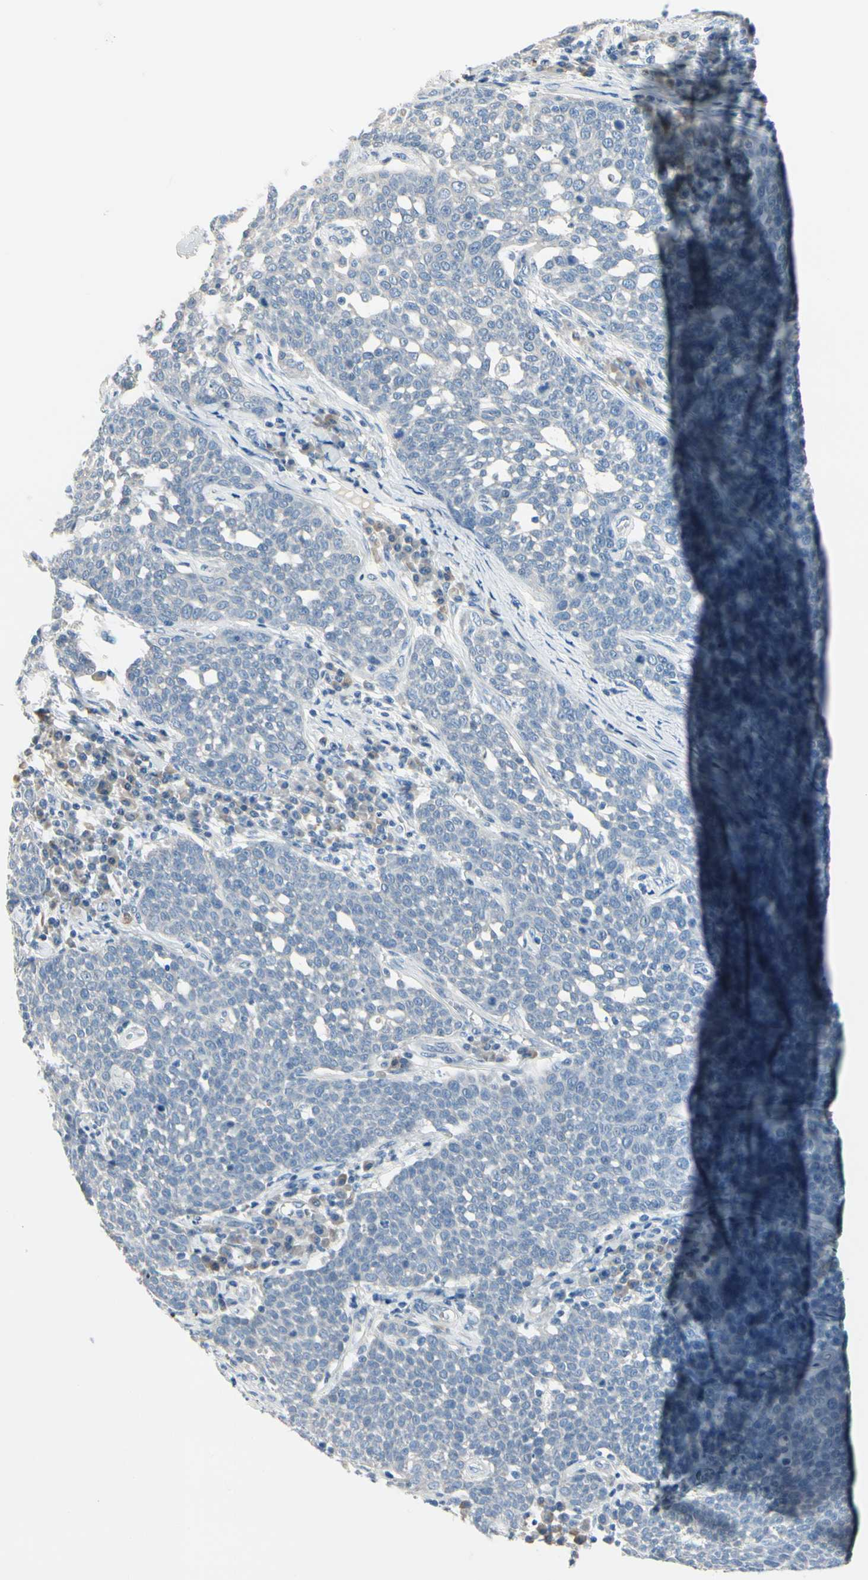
{"staining": {"intensity": "negative", "quantity": "none", "location": "none"}, "tissue": "cervical cancer", "cell_type": "Tumor cells", "image_type": "cancer", "snomed": [{"axis": "morphology", "description": "Squamous cell carcinoma, NOS"}, {"axis": "topography", "description": "Cervix"}], "caption": "The immunohistochemistry image has no significant expression in tumor cells of squamous cell carcinoma (cervical) tissue.", "gene": "MAP2", "patient": {"sex": "female", "age": 34}}